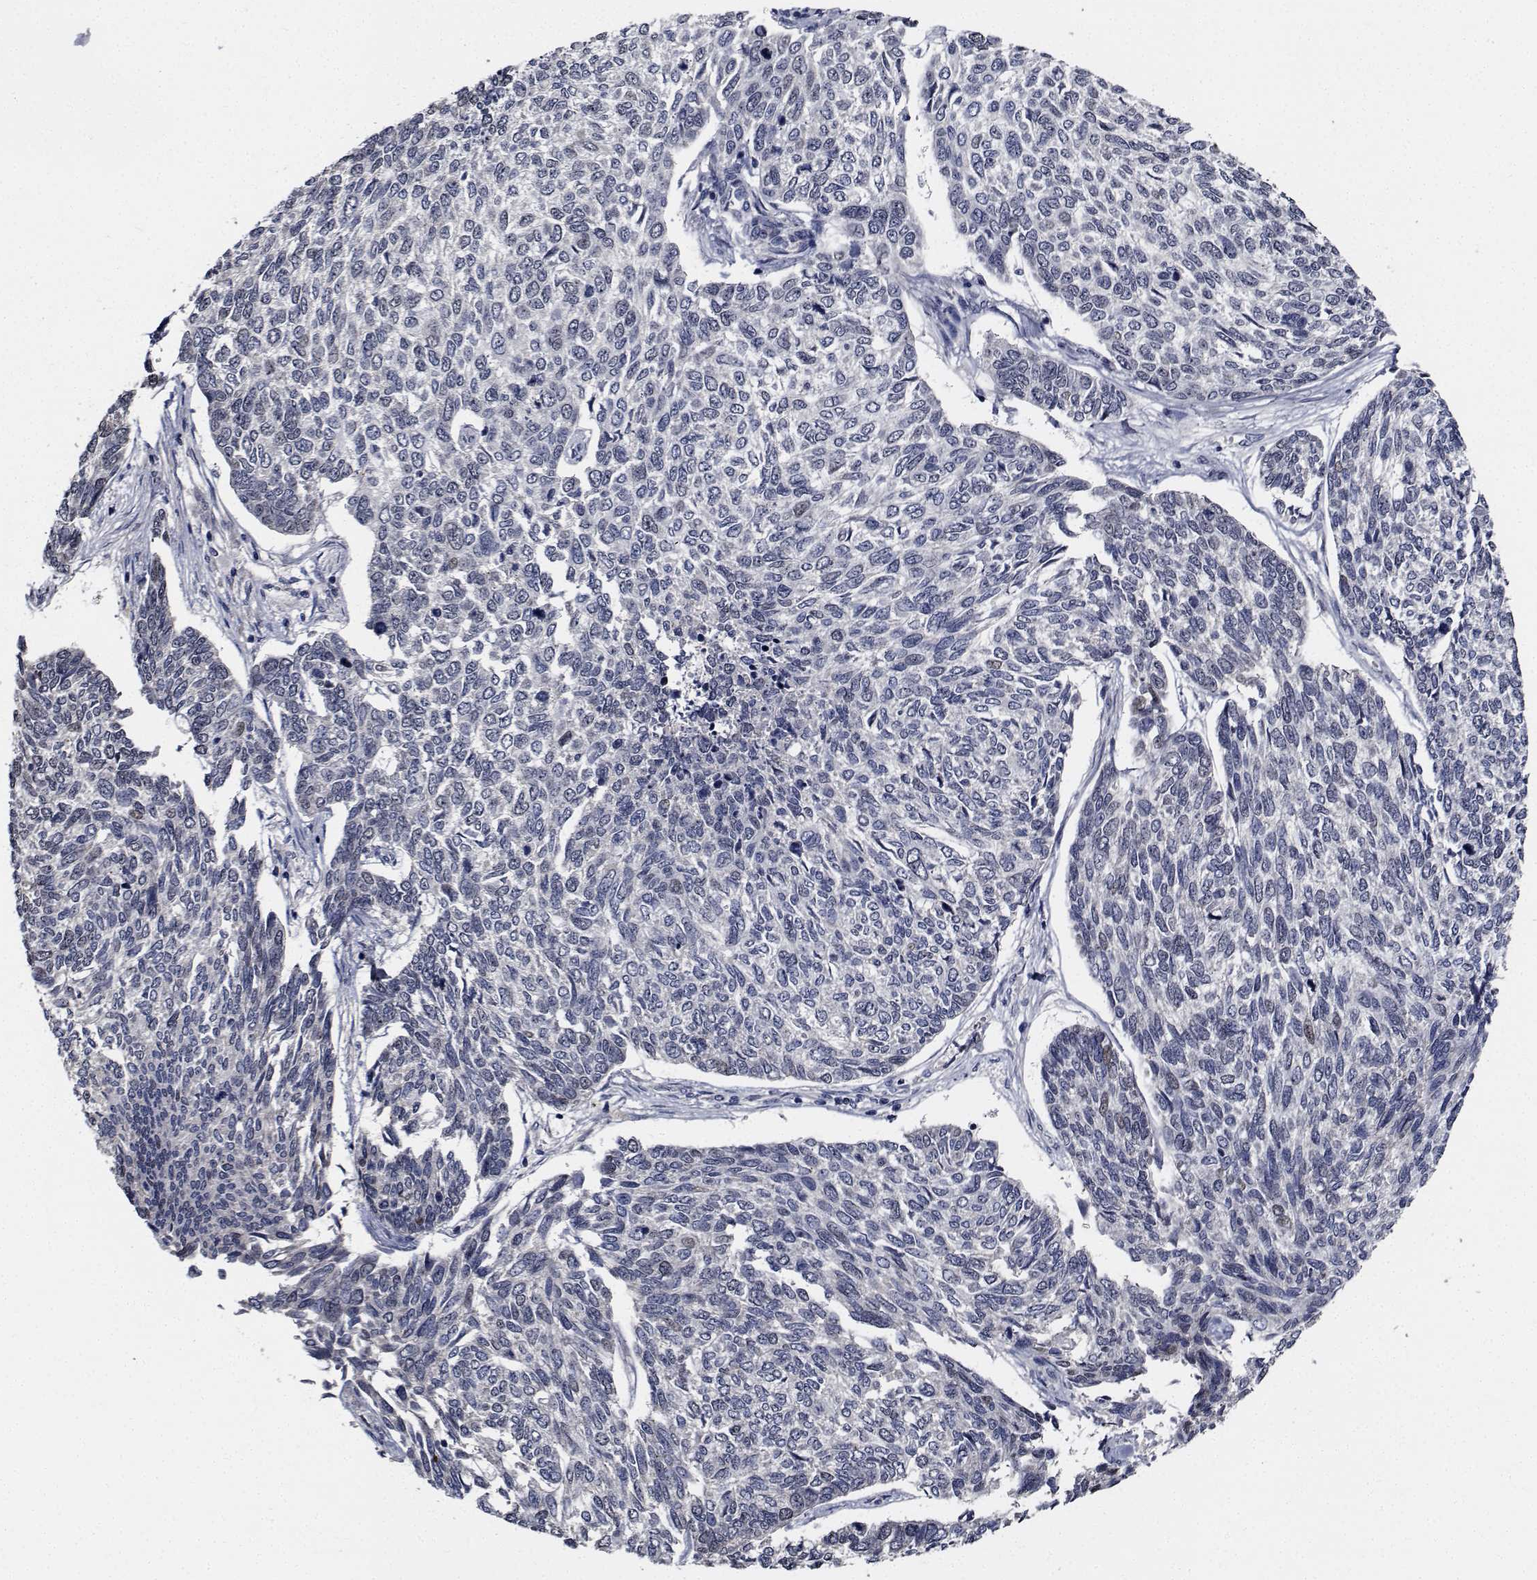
{"staining": {"intensity": "negative", "quantity": "none", "location": "none"}, "tissue": "skin cancer", "cell_type": "Tumor cells", "image_type": "cancer", "snomed": [{"axis": "morphology", "description": "Basal cell carcinoma"}, {"axis": "topography", "description": "Skin"}], "caption": "IHC of basal cell carcinoma (skin) demonstrates no staining in tumor cells.", "gene": "NVL", "patient": {"sex": "female", "age": 65}}